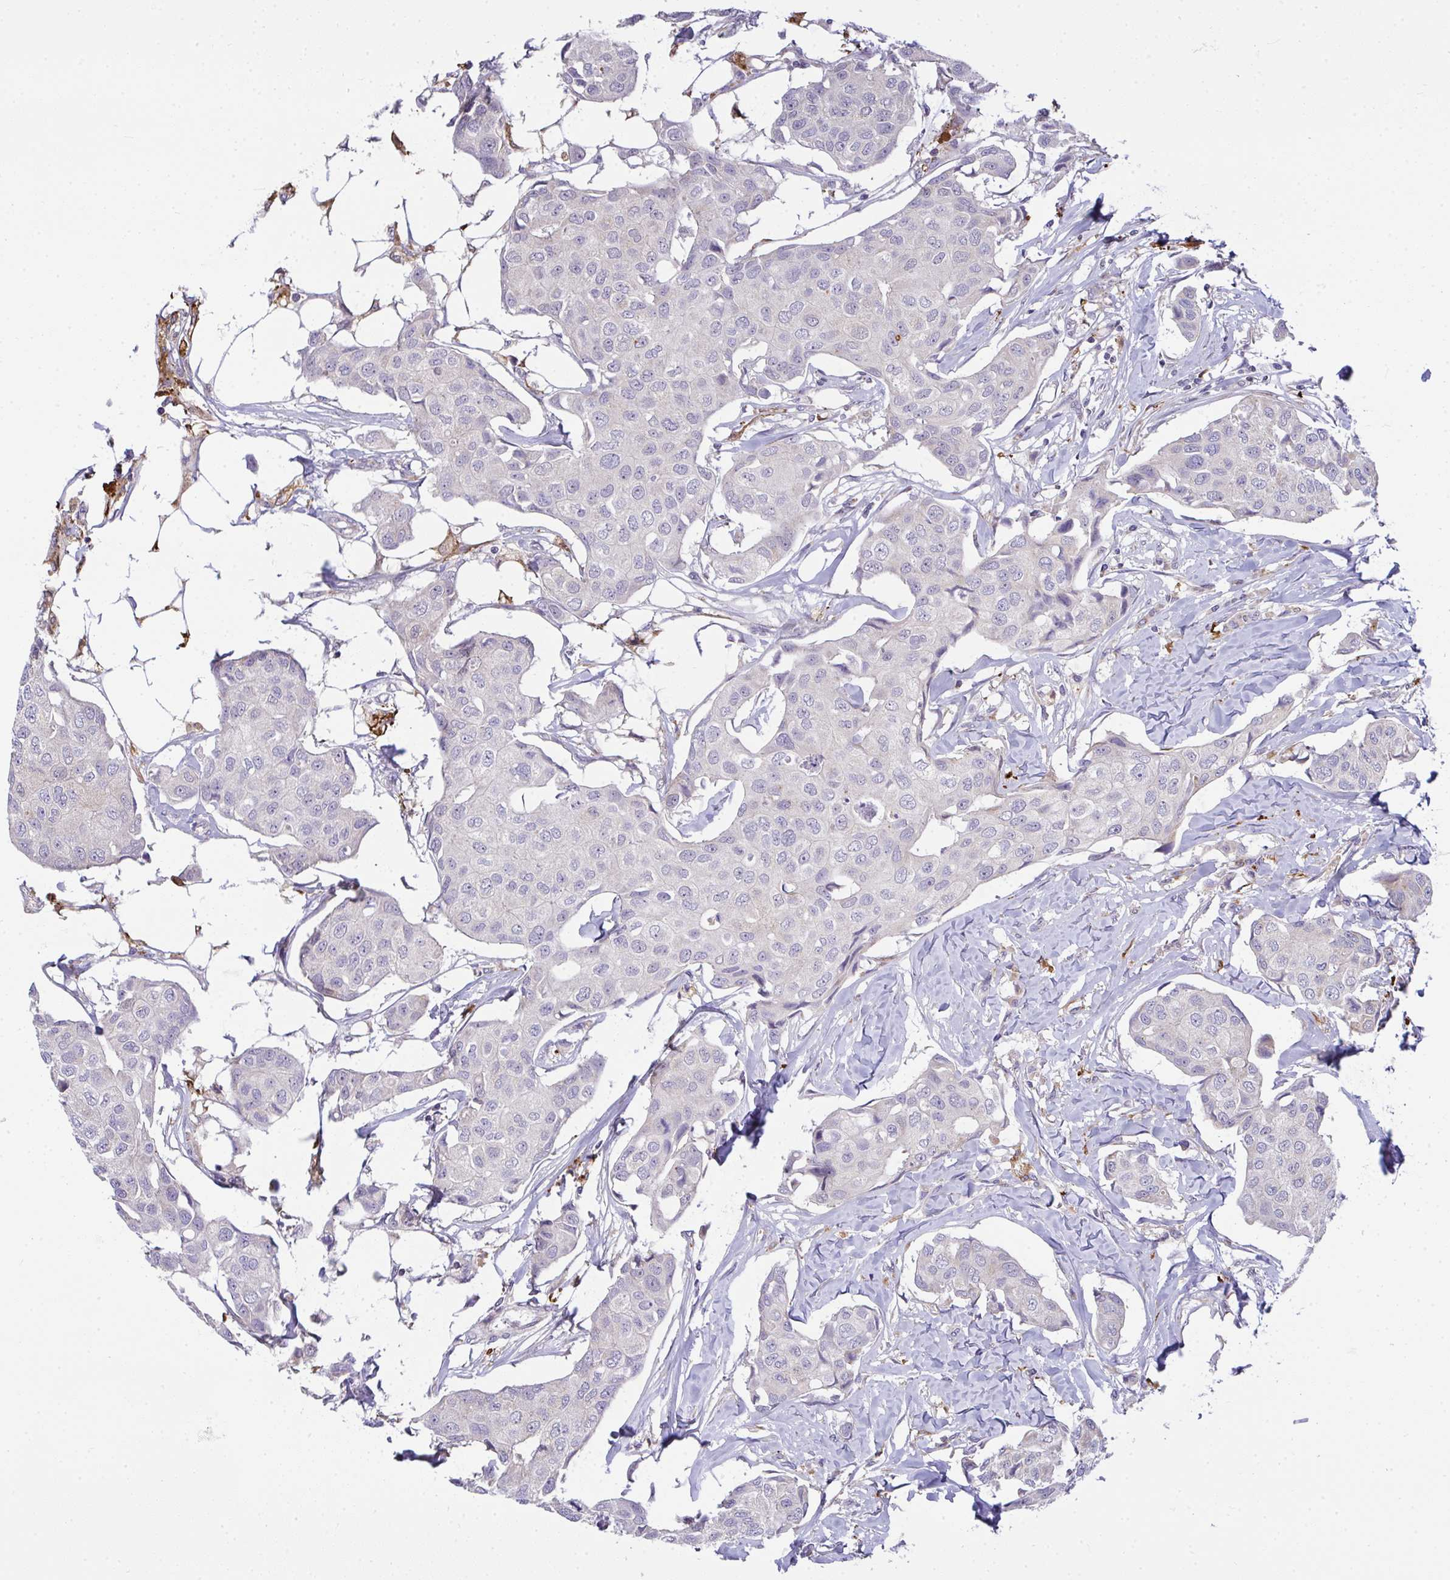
{"staining": {"intensity": "negative", "quantity": "none", "location": "none"}, "tissue": "breast cancer", "cell_type": "Tumor cells", "image_type": "cancer", "snomed": [{"axis": "morphology", "description": "Duct carcinoma"}, {"axis": "topography", "description": "Breast"}, {"axis": "topography", "description": "Lymph node"}], "caption": "Tumor cells are negative for protein expression in human breast cancer.", "gene": "SRRM4", "patient": {"sex": "female", "age": 80}}